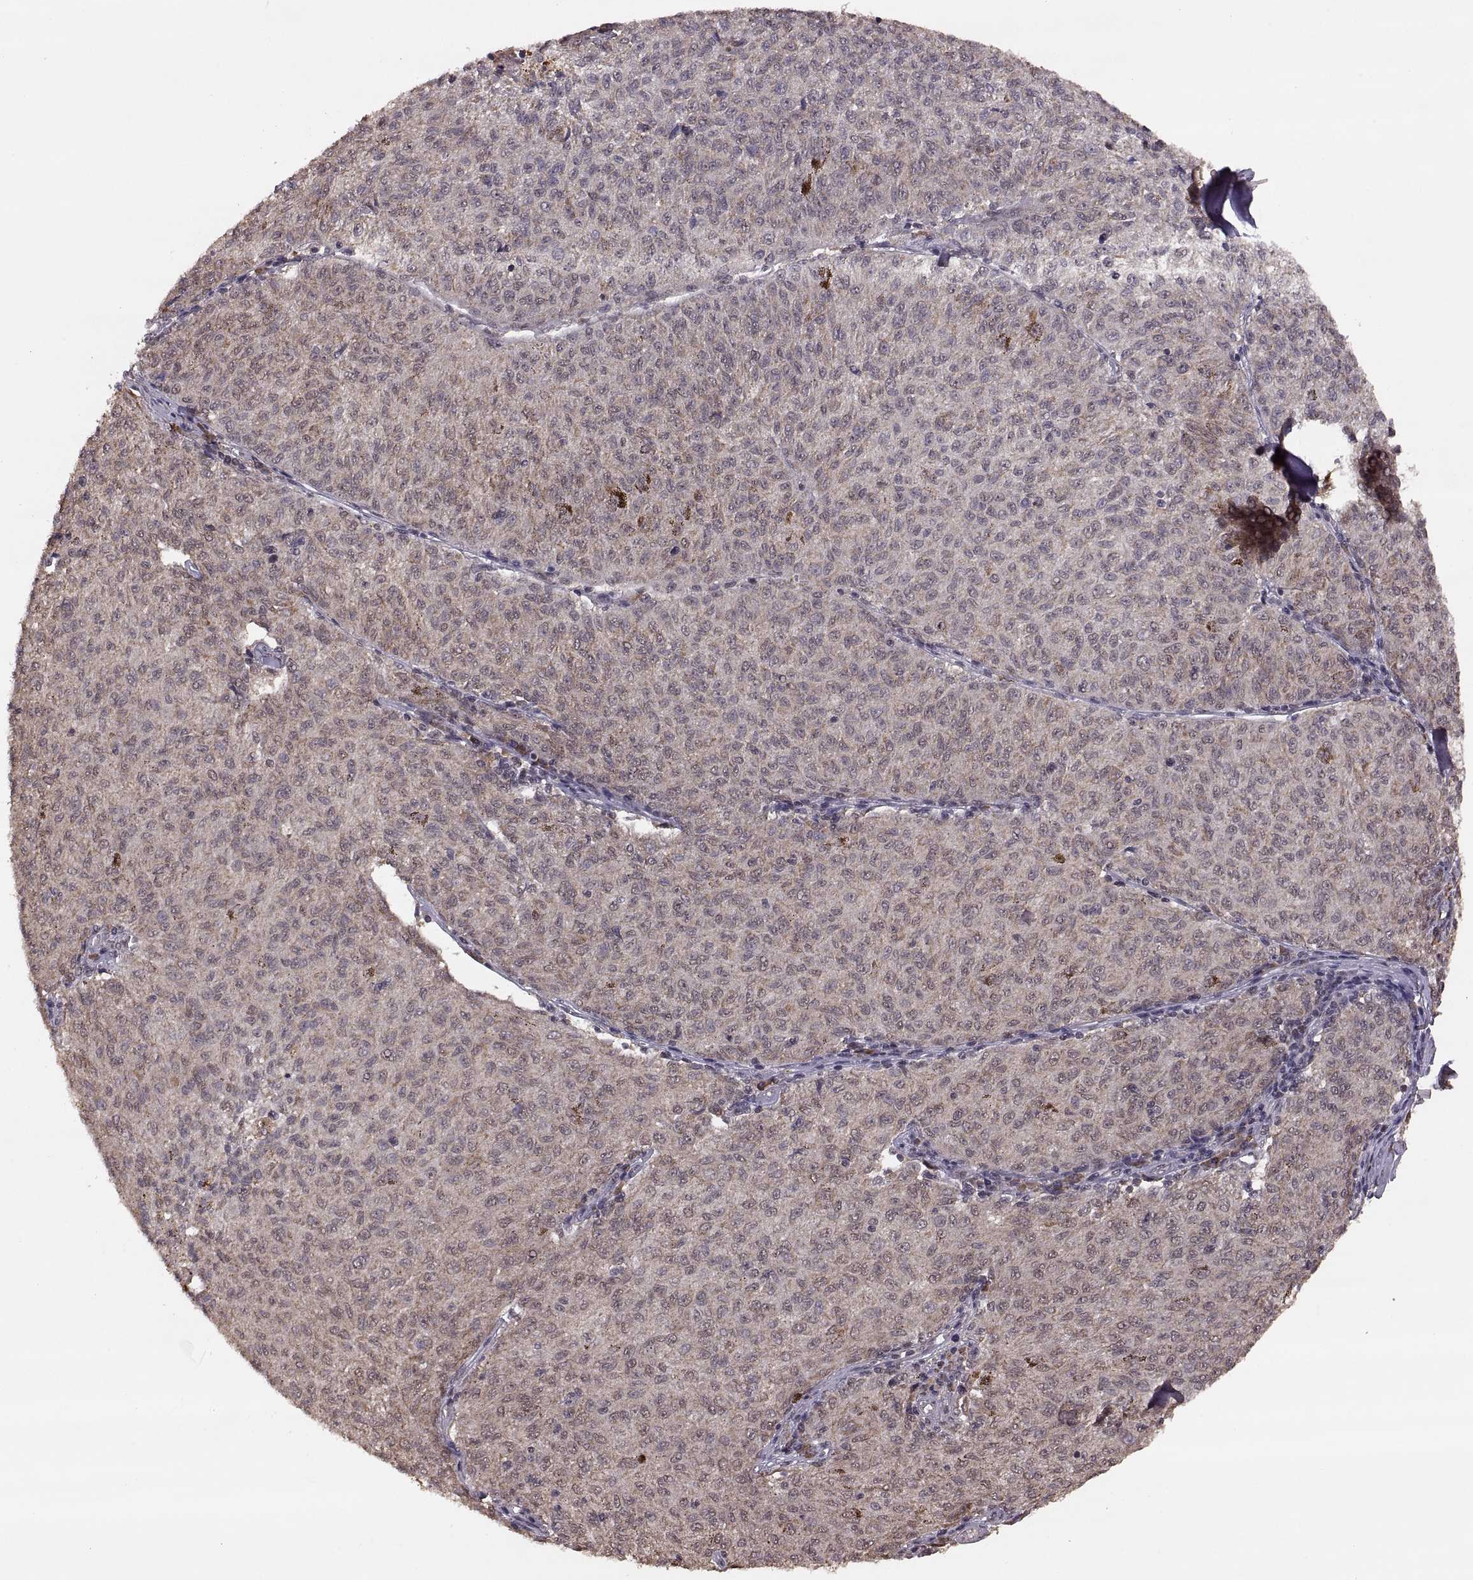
{"staining": {"intensity": "negative", "quantity": "none", "location": "none"}, "tissue": "melanoma", "cell_type": "Tumor cells", "image_type": "cancer", "snomed": [{"axis": "morphology", "description": "Malignant melanoma, NOS"}, {"axis": "topography", "description": "Skin"}], "caption": "Immunohistochemical staining of melanoma reveals no significant staining in tumor cells. (IHC, brightfield microscopy, high magnification).", "gene": "RFT1", "patient": {"sex": "female", "age": 72}}